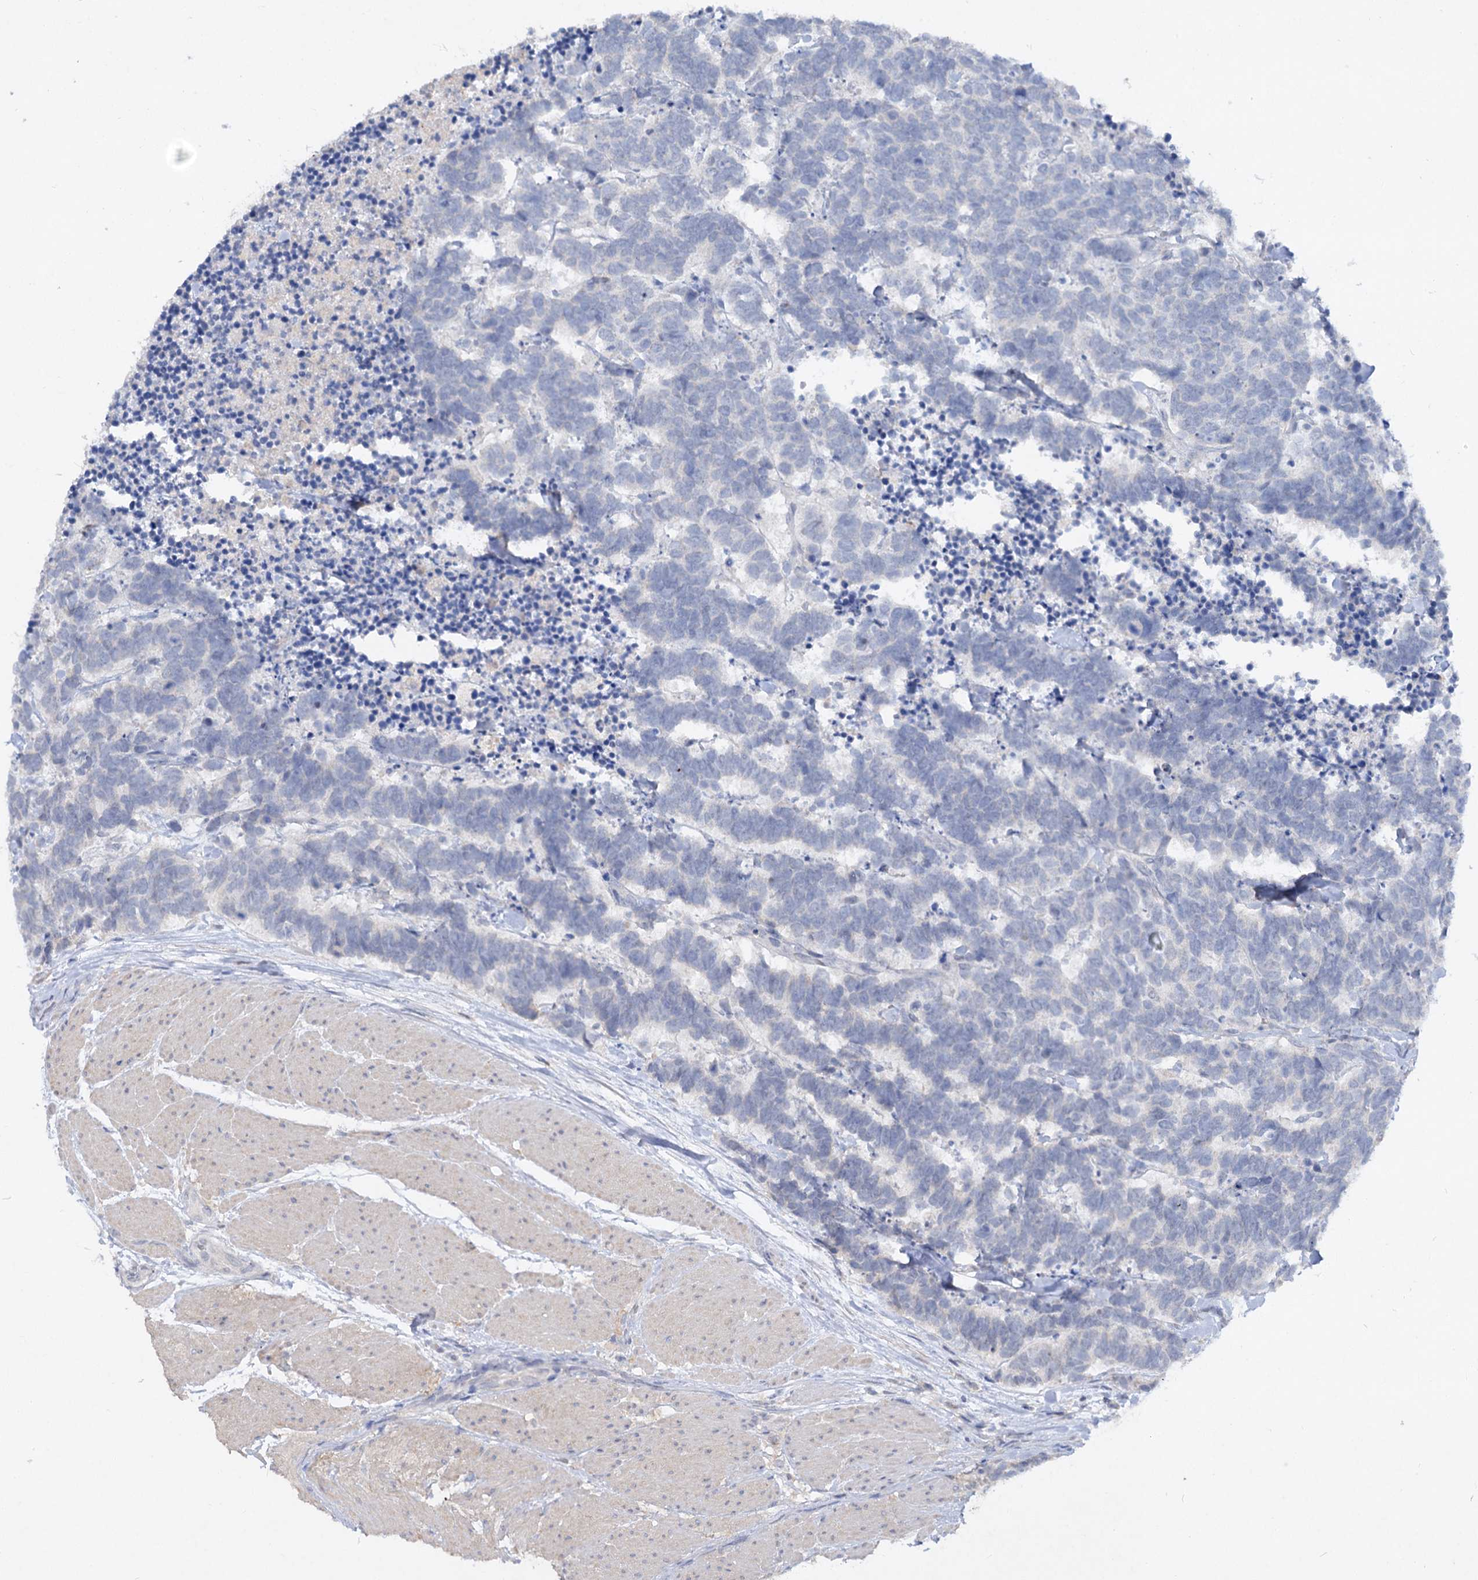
{"staining": {"intensity": "negative", "quantity": "none", "location": "none"}, "tissue": "carcinoid", "cell_type": "Tumor cells", "image_type": "cancer", "snomed": [{"axis": "morphology", "description": "Carcinoma, NOS"}, {"axis": "morphology", "description": "Carcinoid, malignant, NOS"}, {"axis": "topography", "description": "Urinary bladder"}], "caption": "Carcinoid was stained to show a protein in brown. There is no significant positivity in tumor cells.", "gene": "ATP4A", "patient": {"sex": "male", "age": 57}}